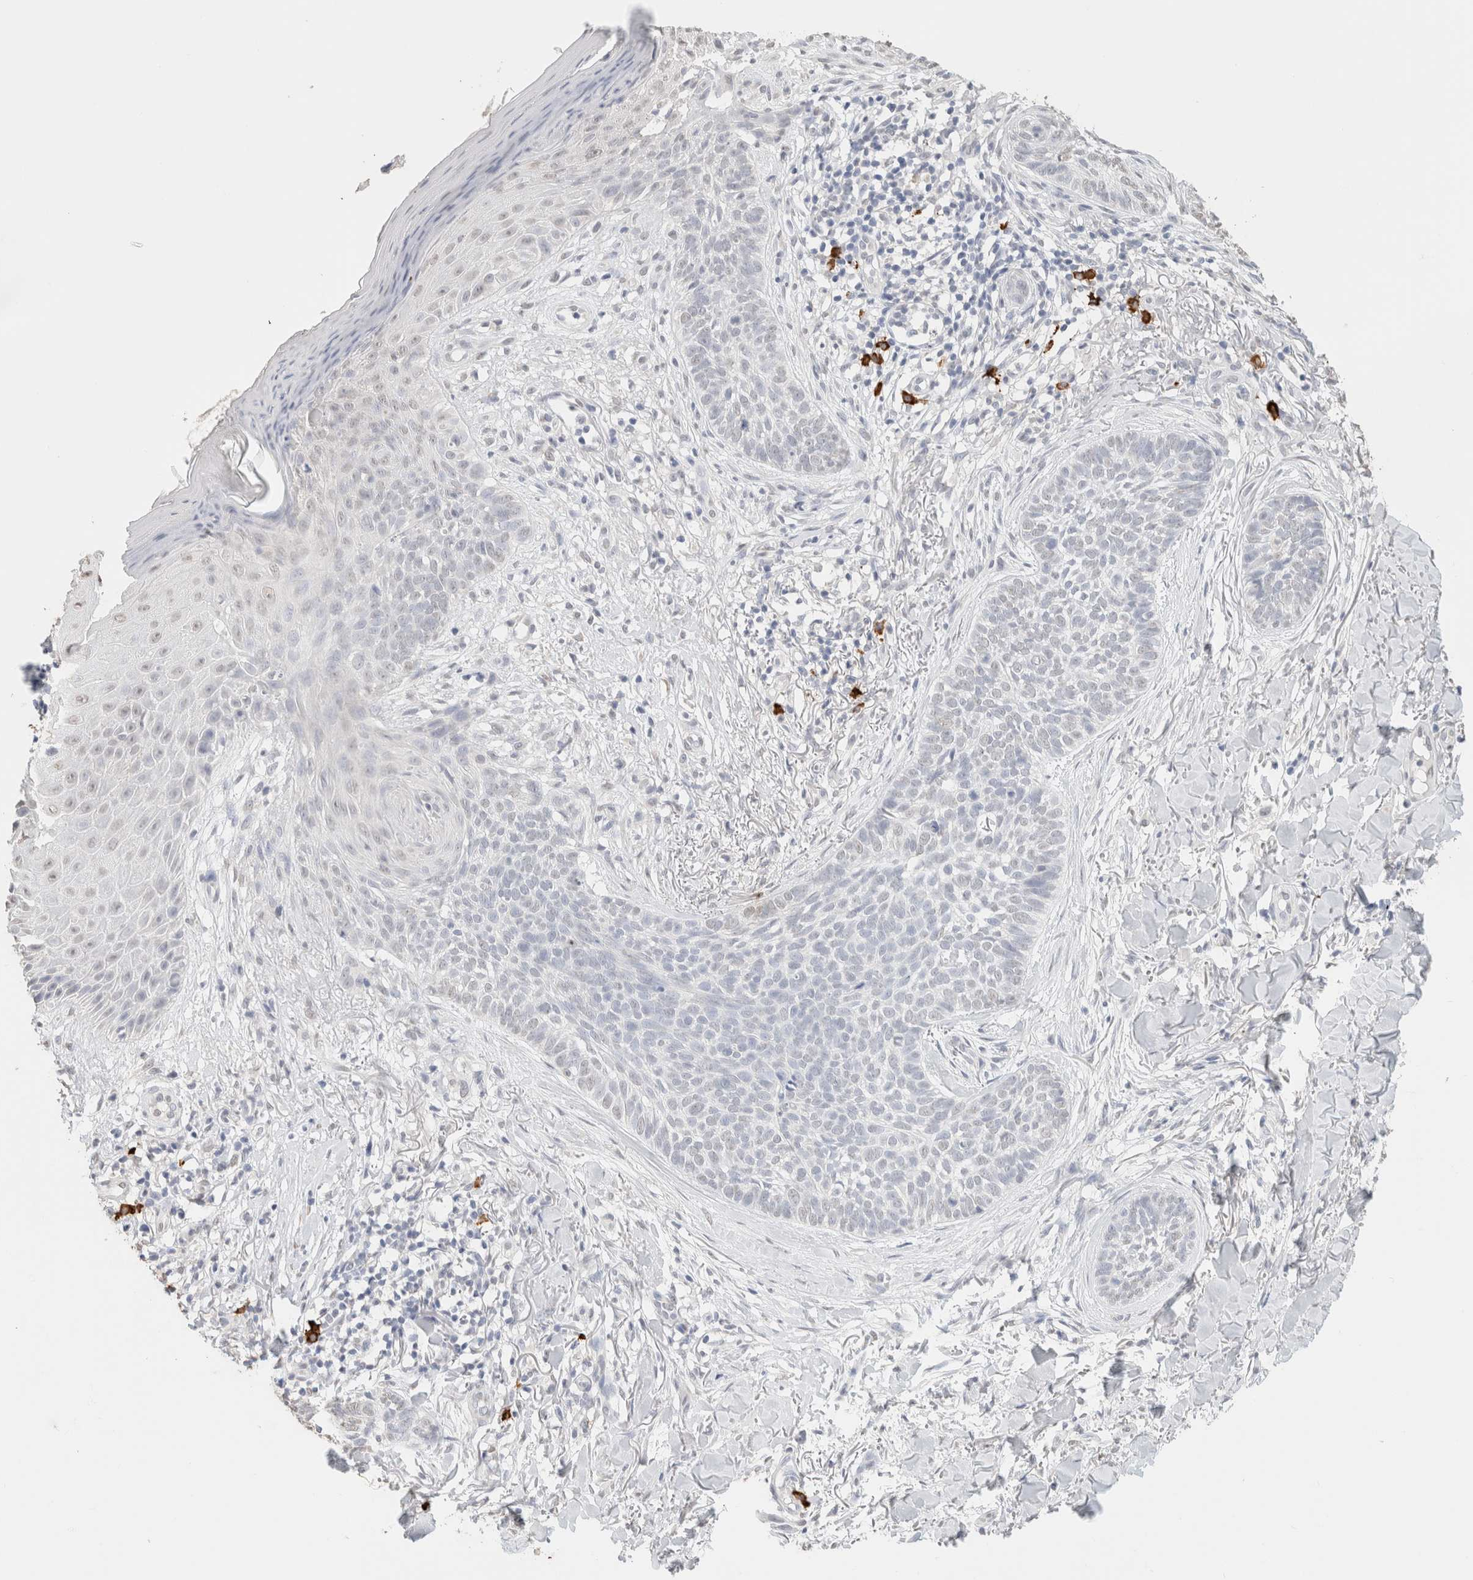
{"staining": {"intensity": "negative", "quantity": "none", "location": "none"}, "tissue": "skin cancer", "cell_type": "Tumor cells", "image_type": "cancer", "snomed": [{"axis": "morphology", "description": "Normal tissue, NOS"}, {"axis": "morphology", "description": "Basal cell carcinoma"}, {"axis": "topography", "description": "Skin"}], "caption": "Immunohistochemistry of human basal cell carcinoma (skin) reveals no expression in tumor cells.", "gene": "CD80", "patient": {"sex": "male", "age": 67}}